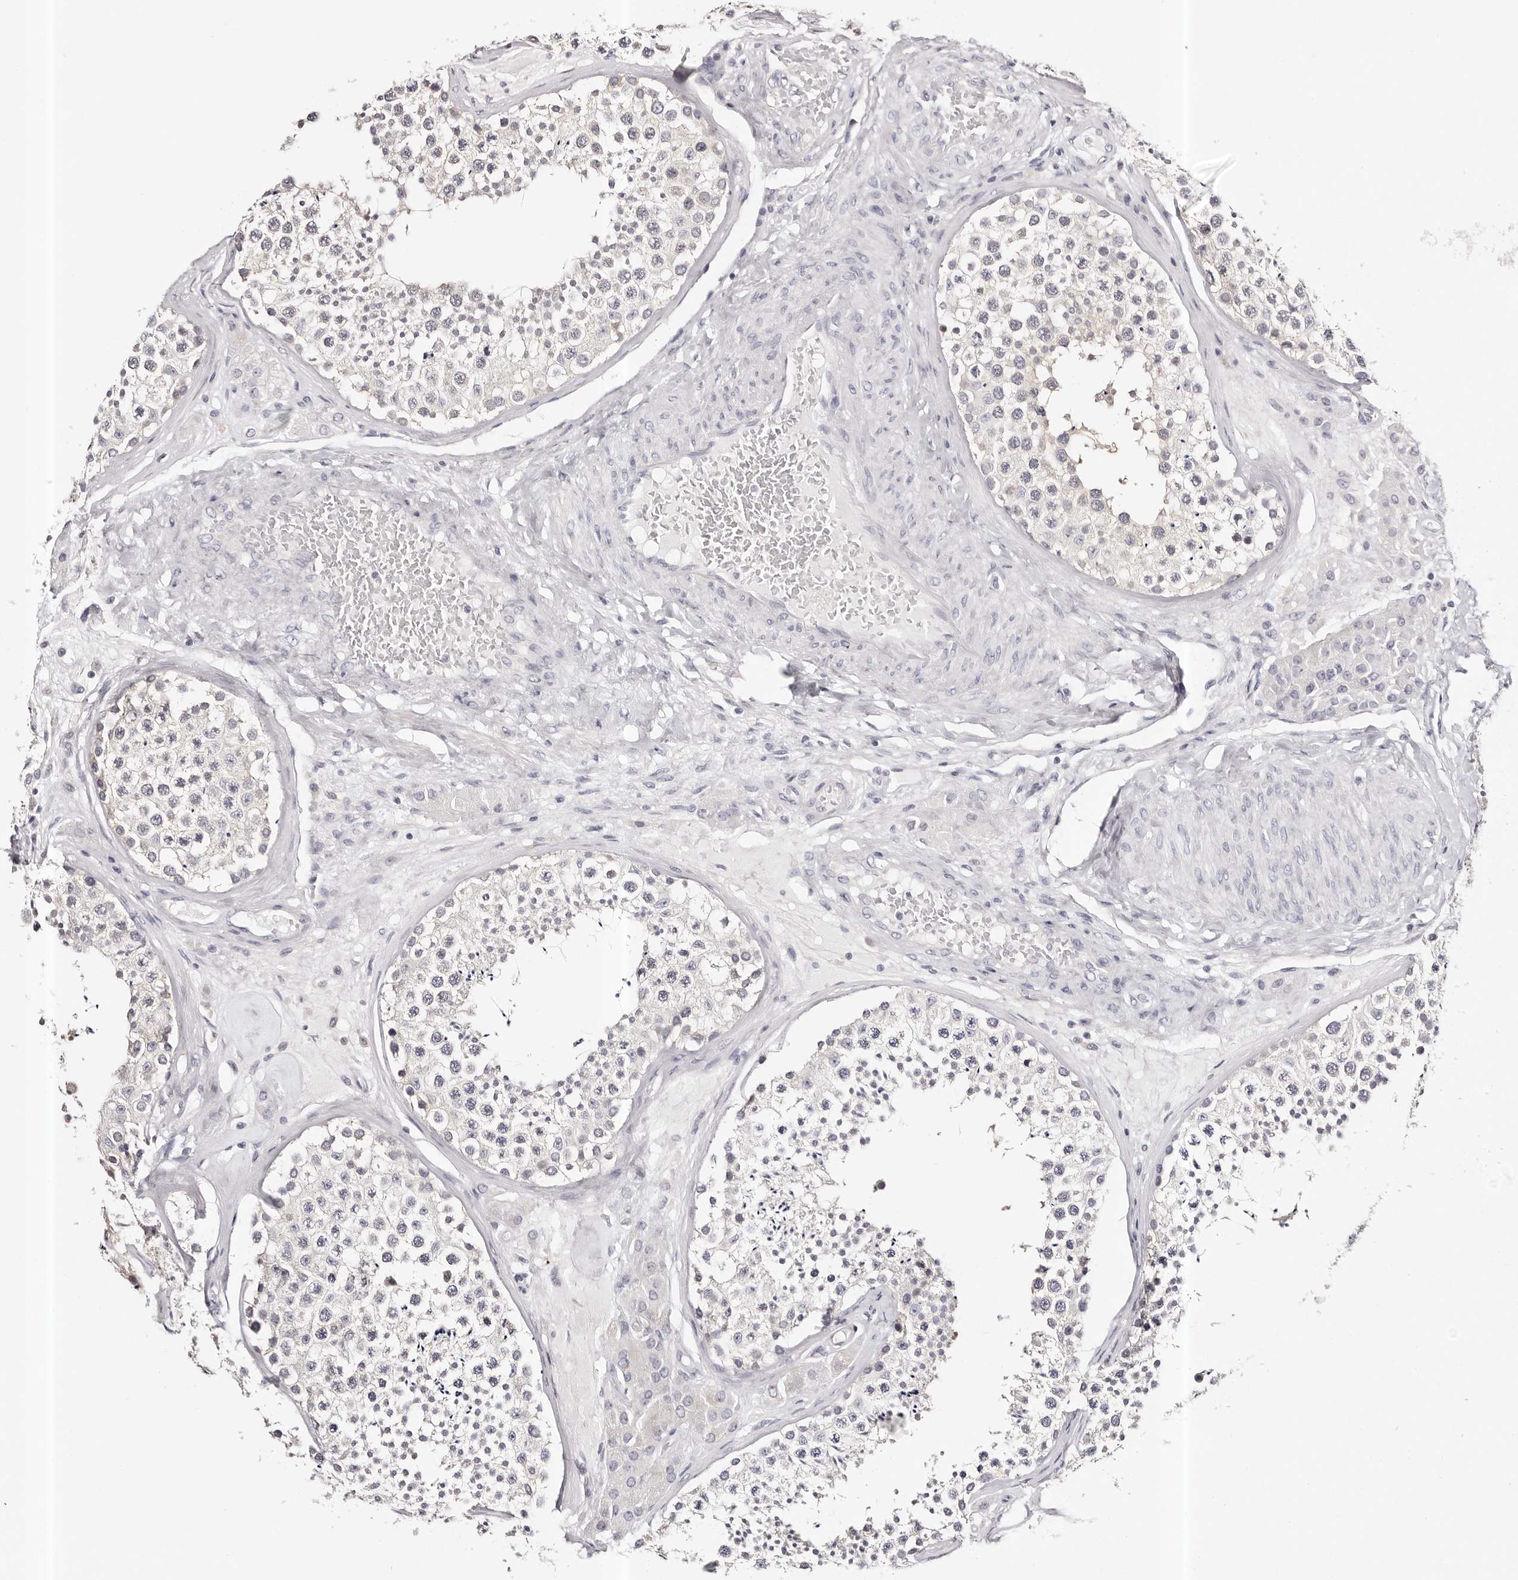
{"staining": {"intensity": "negative", "quantity": "none", "location": "none"}, "tissue": "testis", "cell_type": "Cells in seminiferous ducts", "image_type": "normal", "snomed": [{"axis": "morphology", "description": "Normal tissue, NOS"}, {"axis": "topography", "description": "Testis"}], "caption": "Immunohistochemistry (IHC) of unremarkable testis displays no positivity in cells in seminiferous ducts. The staining is performed using DAB brown chromogen with nuclei counter-stained in using hematoxylin.", "gene": "ROM1", "patient": {"sex": "male", "age": 46}}